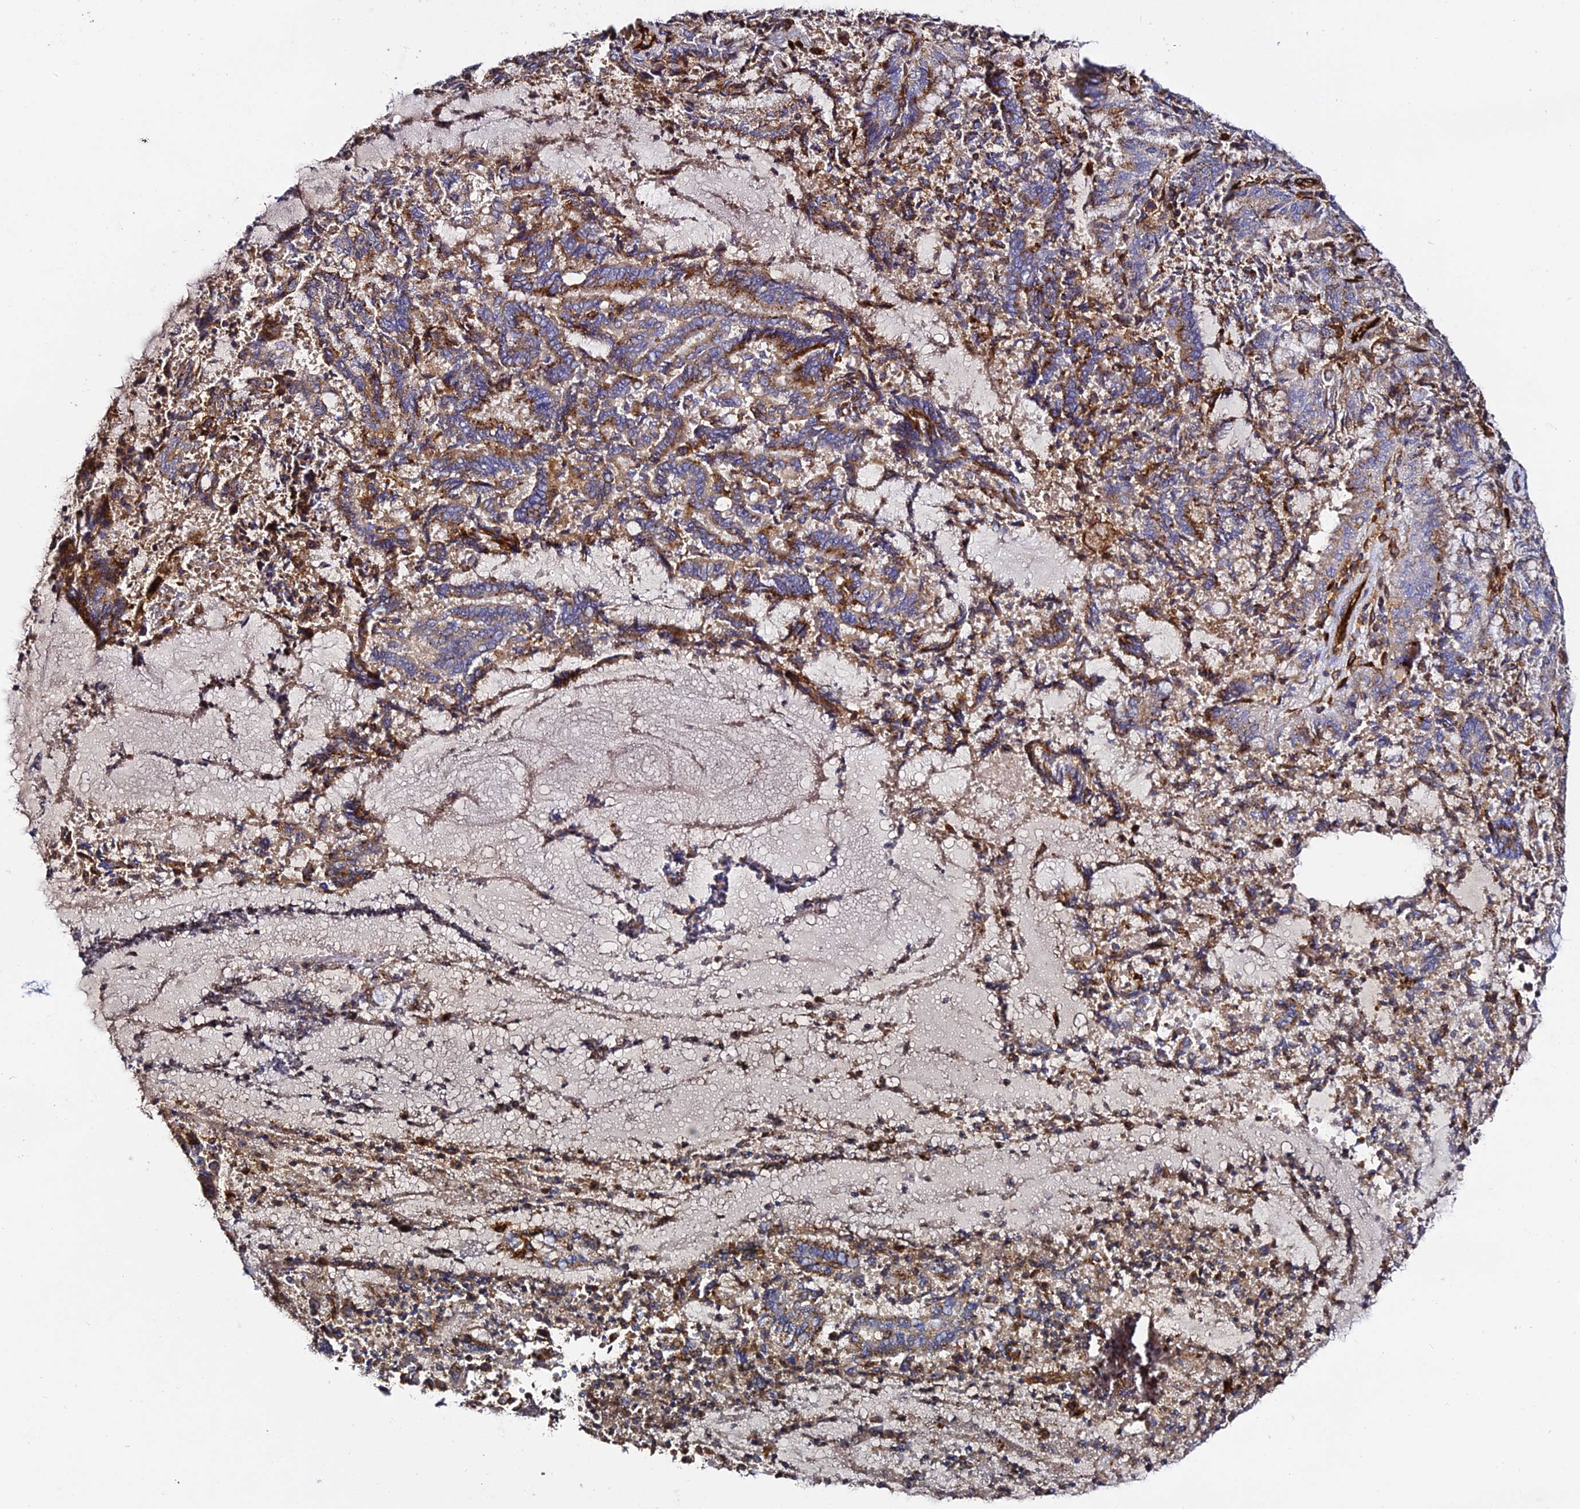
{"staining": {"intensity": "moderate", "quantity": ">75%", "location": "cytoplasmic/membranous"}, "tissue": "endometrial cancer", "cell_type": "Tumor cells", "image_type": "cancer", "snomed": [{"axis": "morphology", "description": "Adenocarcinoma, NOS"}, {"axis": "topography", "description": "Endometrium"}], "caption": "The histopathology image reveals immunohistochemical staining of endometrial cancer. There is moderate cytoplasmic/membranous positivity is identified in about >75% of tumor cells.", "gene": "TRPV2", "patient": {"sex": "female", "age": 80}}